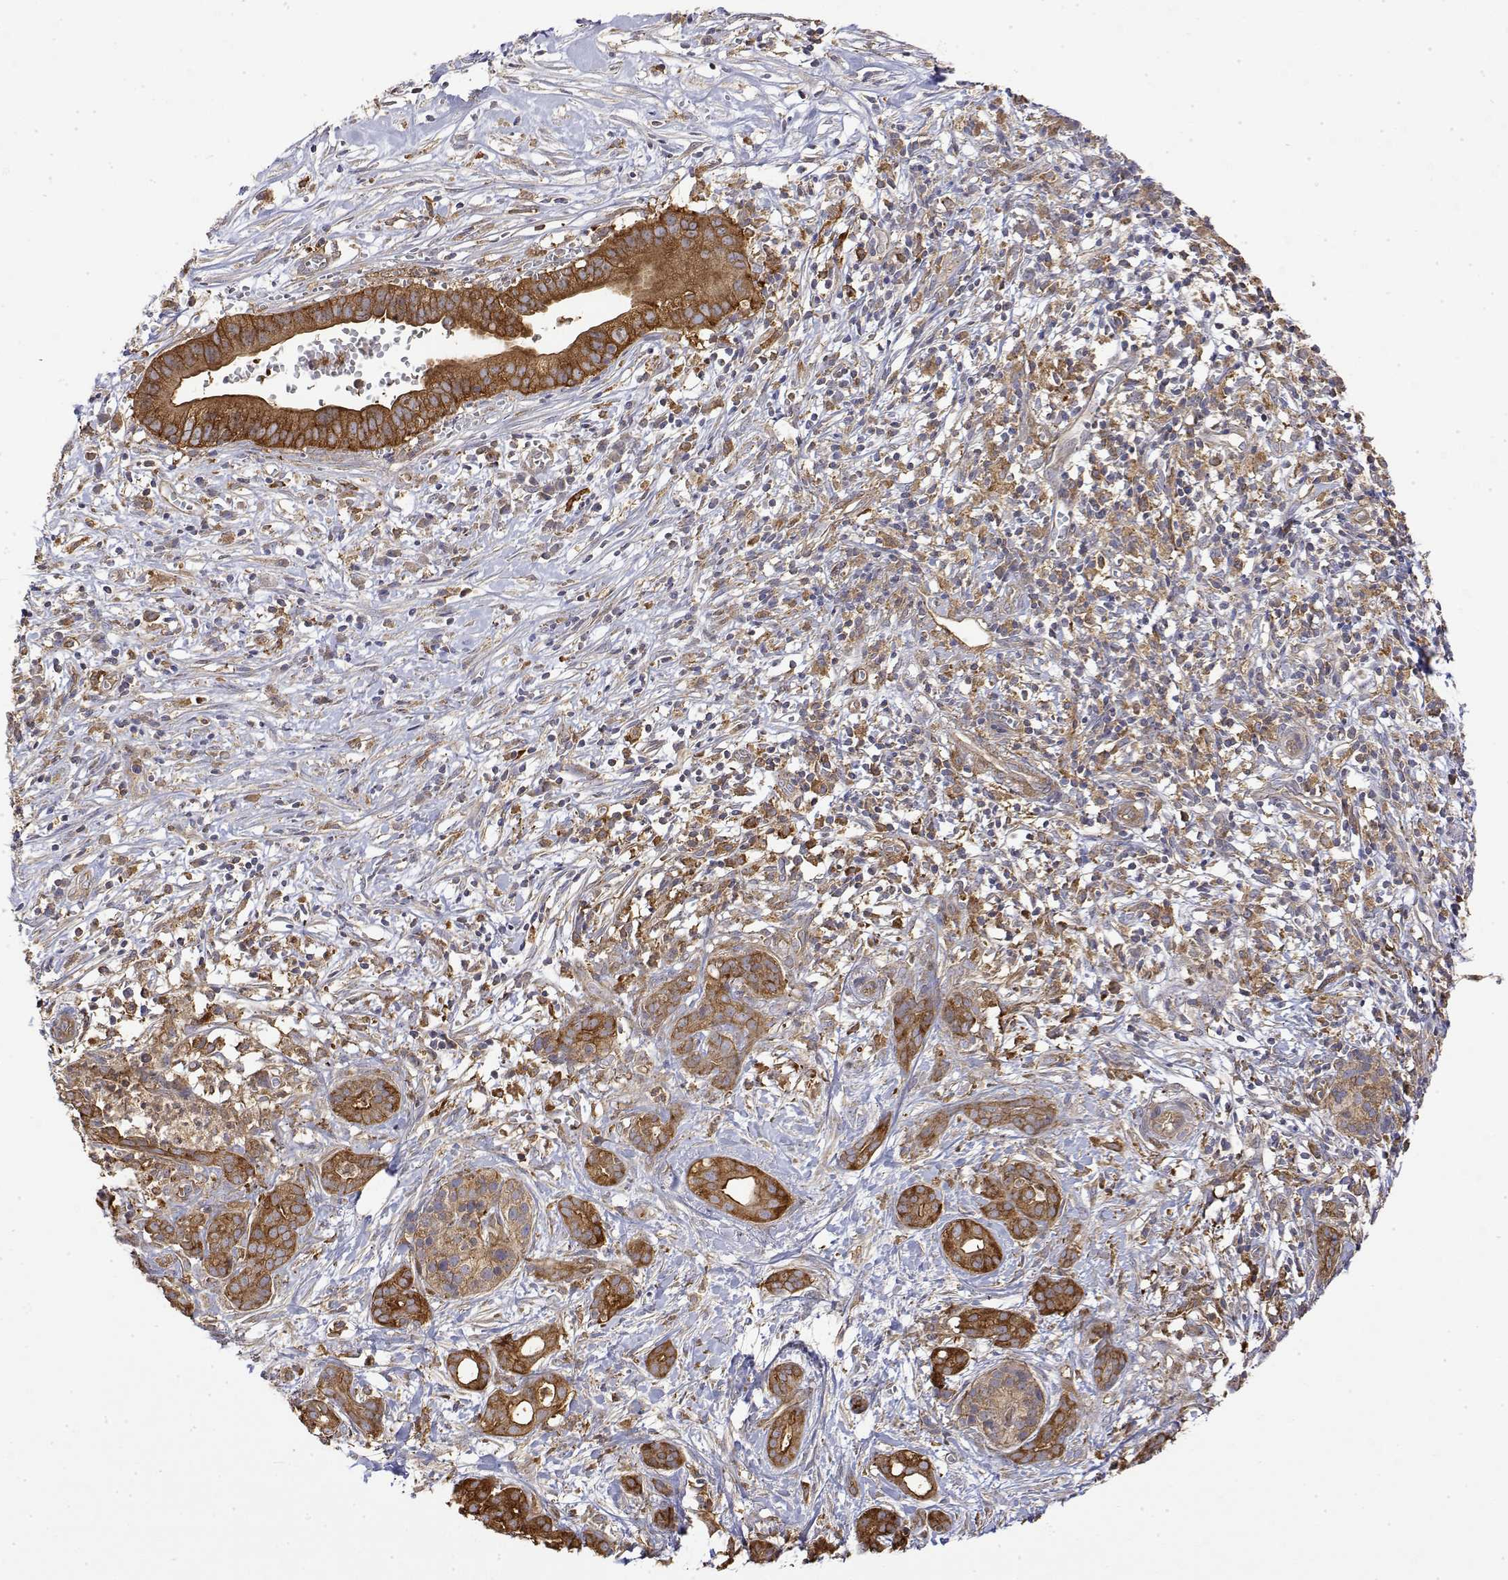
{"staining": {"intensity": "strong", "quantity": ">75%", "location": "cytoplasmic/membranous"}, "tissue": "pancreatic cancer", "cell_type": "Tumor cells", "image_type": "cancer", "snomed": [{"axis": "morphology", "description": "Adenocarcinoma, NOS"}, {"axis": "topography", "description": "Pancreas"}], "caption": "Protein analysis of pancreatic cancer tissue displays strong cytoplasmic/membranous staining in about >75% of tumor cells.", "gene": "PACSIN2", "patient": {"sex": "male", "age": 61}}